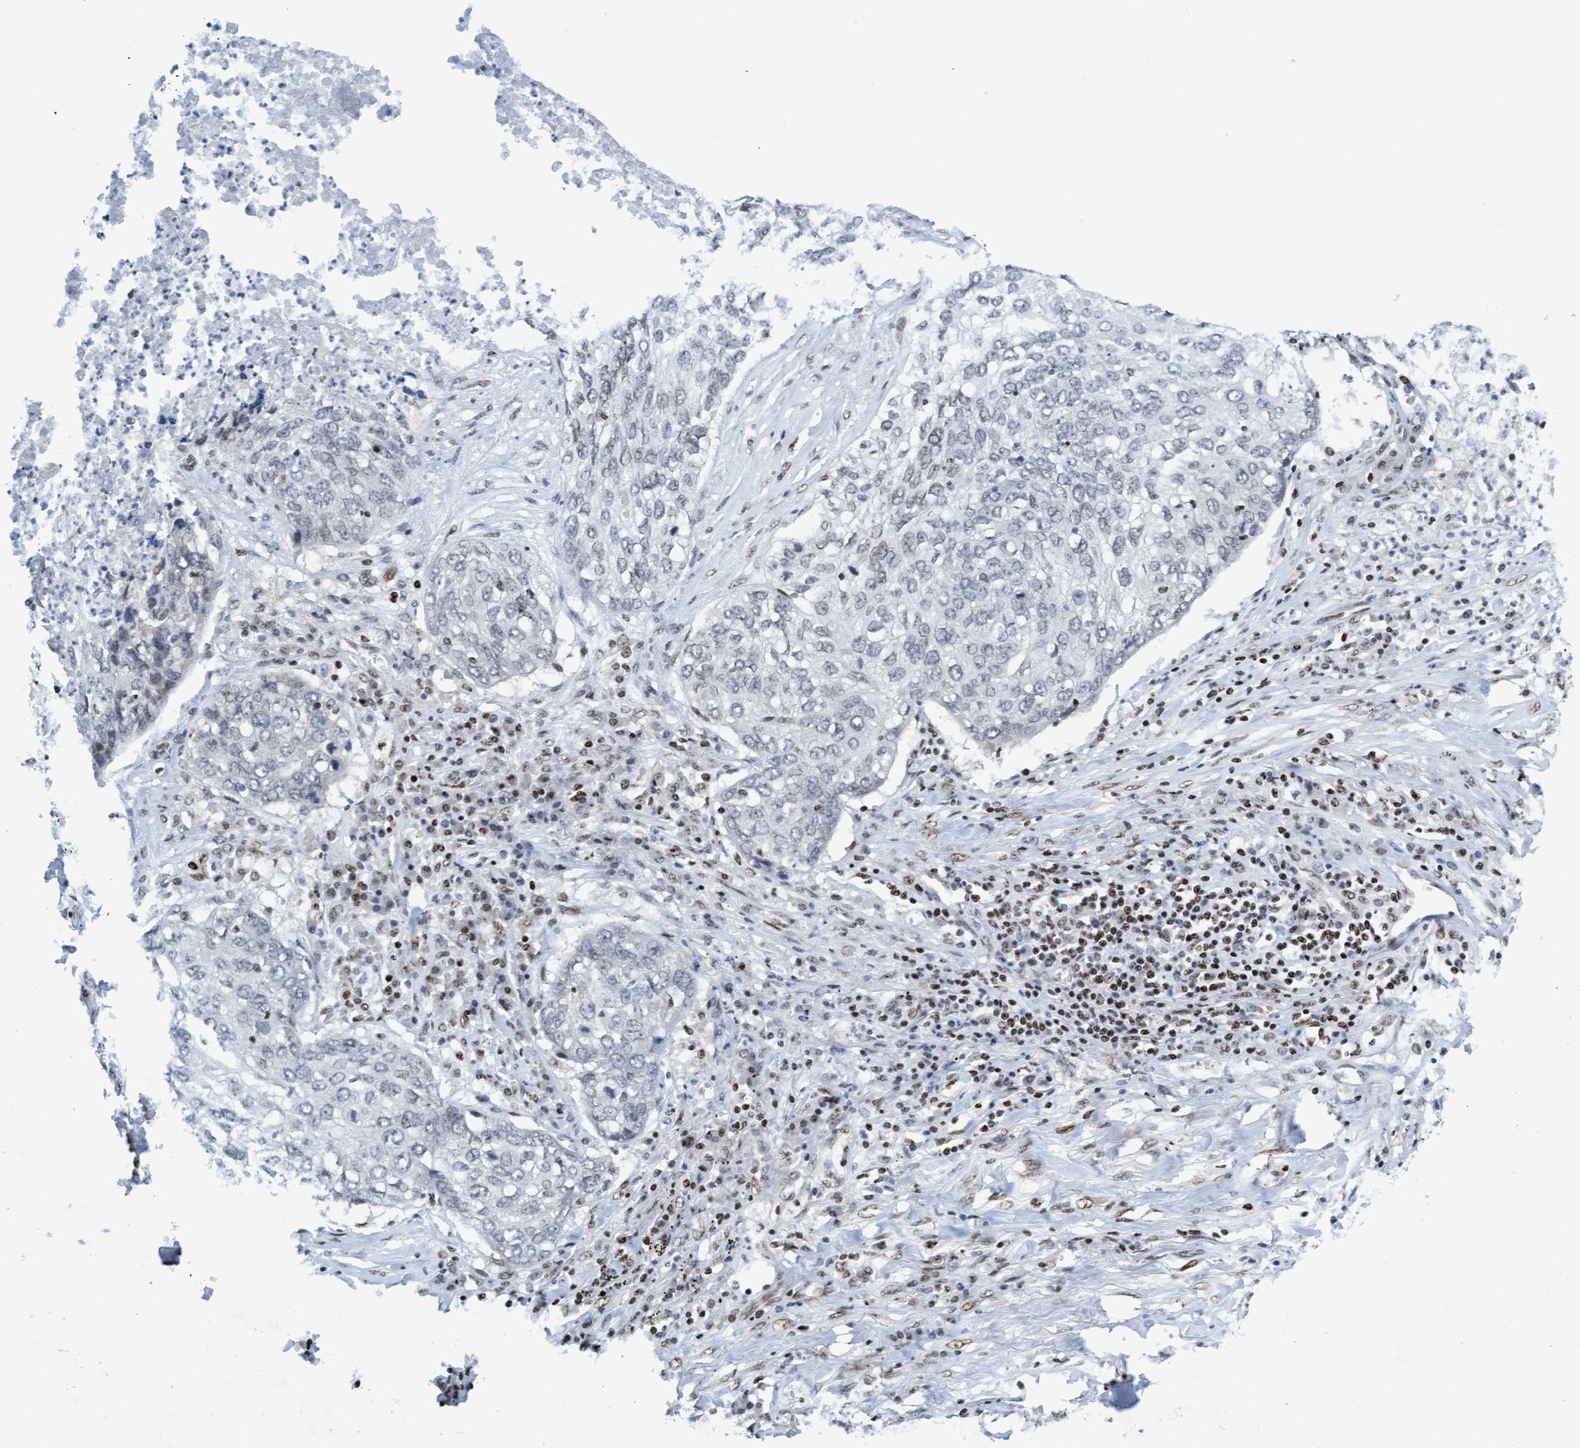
{"staining": {"intensity": "negative", "quantity": "none", "location": "none"}, "tissue": "lung cancer", "cell_type": "Tumor cells", "image_type": "cancer", "snomed": [{"axis": "morphology", "description": "Squamous cell carcinoma, NOS"}, {"axis": "topography", "description": "Lung"}], "caption": "This micrograph is of lung cancer (squamous cell carcinoma) stained with immunohistochemistry to label a protein in brown with the nuclei are counter-stained blue. There is no expression in tumor cells. Brightfield microscopy of IHC stained with DAB (brown) and hematoxylin (blue), captured at high magnification.", "gene": "GLRX2", "patient": {"sex": "female", "age": 63}}